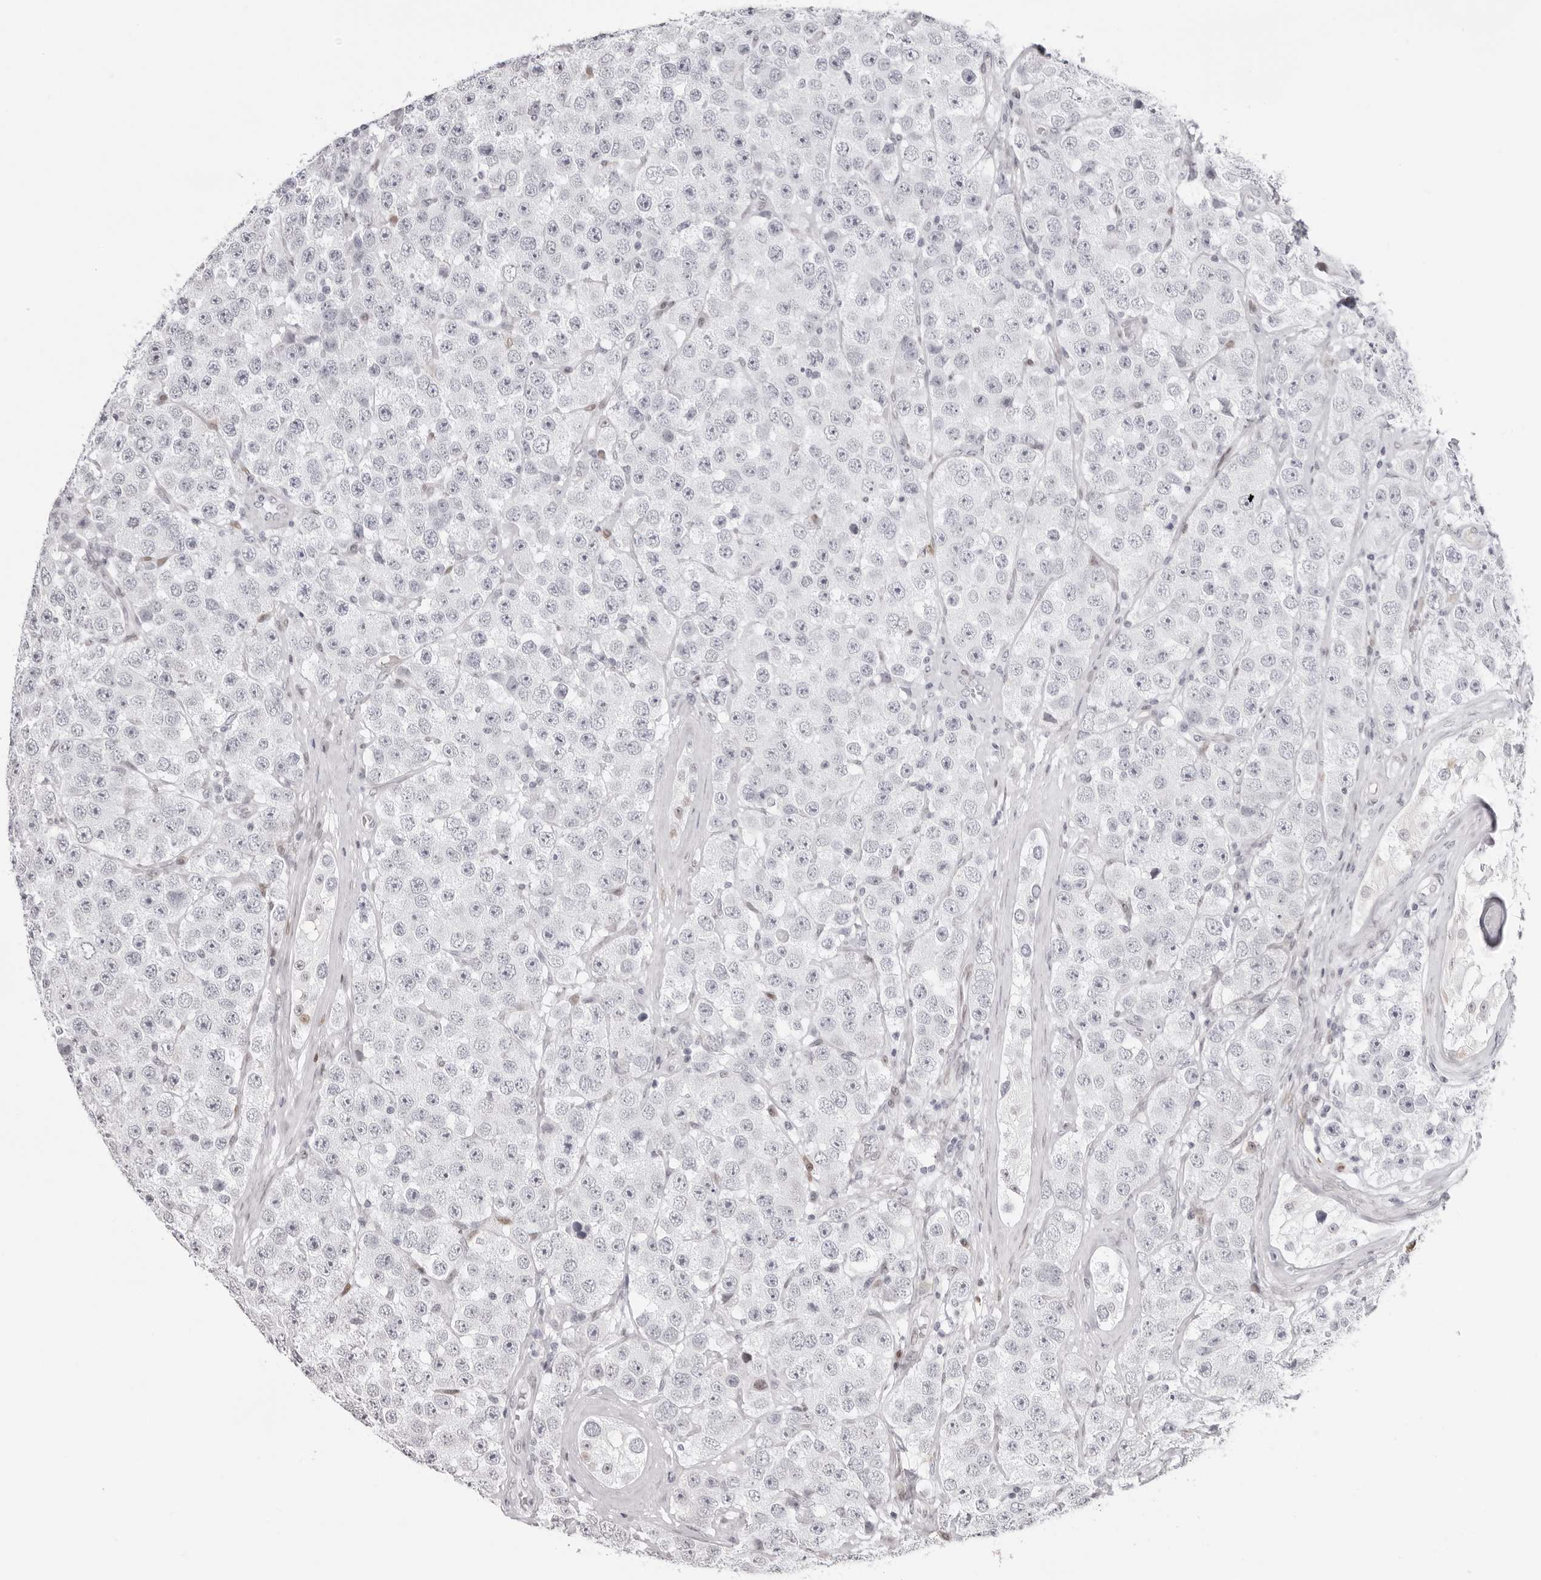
{"staining": {"intensity": "negative", "quantity": "none", "location": "none"}, "tissue": "testis cancer", "cell_type": "Tumor cells", "image_type": "cancer", "snomed": [{"axis": "morphology", "description": "Seminoma, NOS"}, {"axis": "morphology", "description": "Carcinoma, Embryonal, NOS"}, {"axis": "topography", "description": "Testis"}], "caption": "There is no significant positivity in tumor cells of testis cancer (seminoma).", "gene": "NTPCR", "patient": {"sex": "male", "age": 28}}